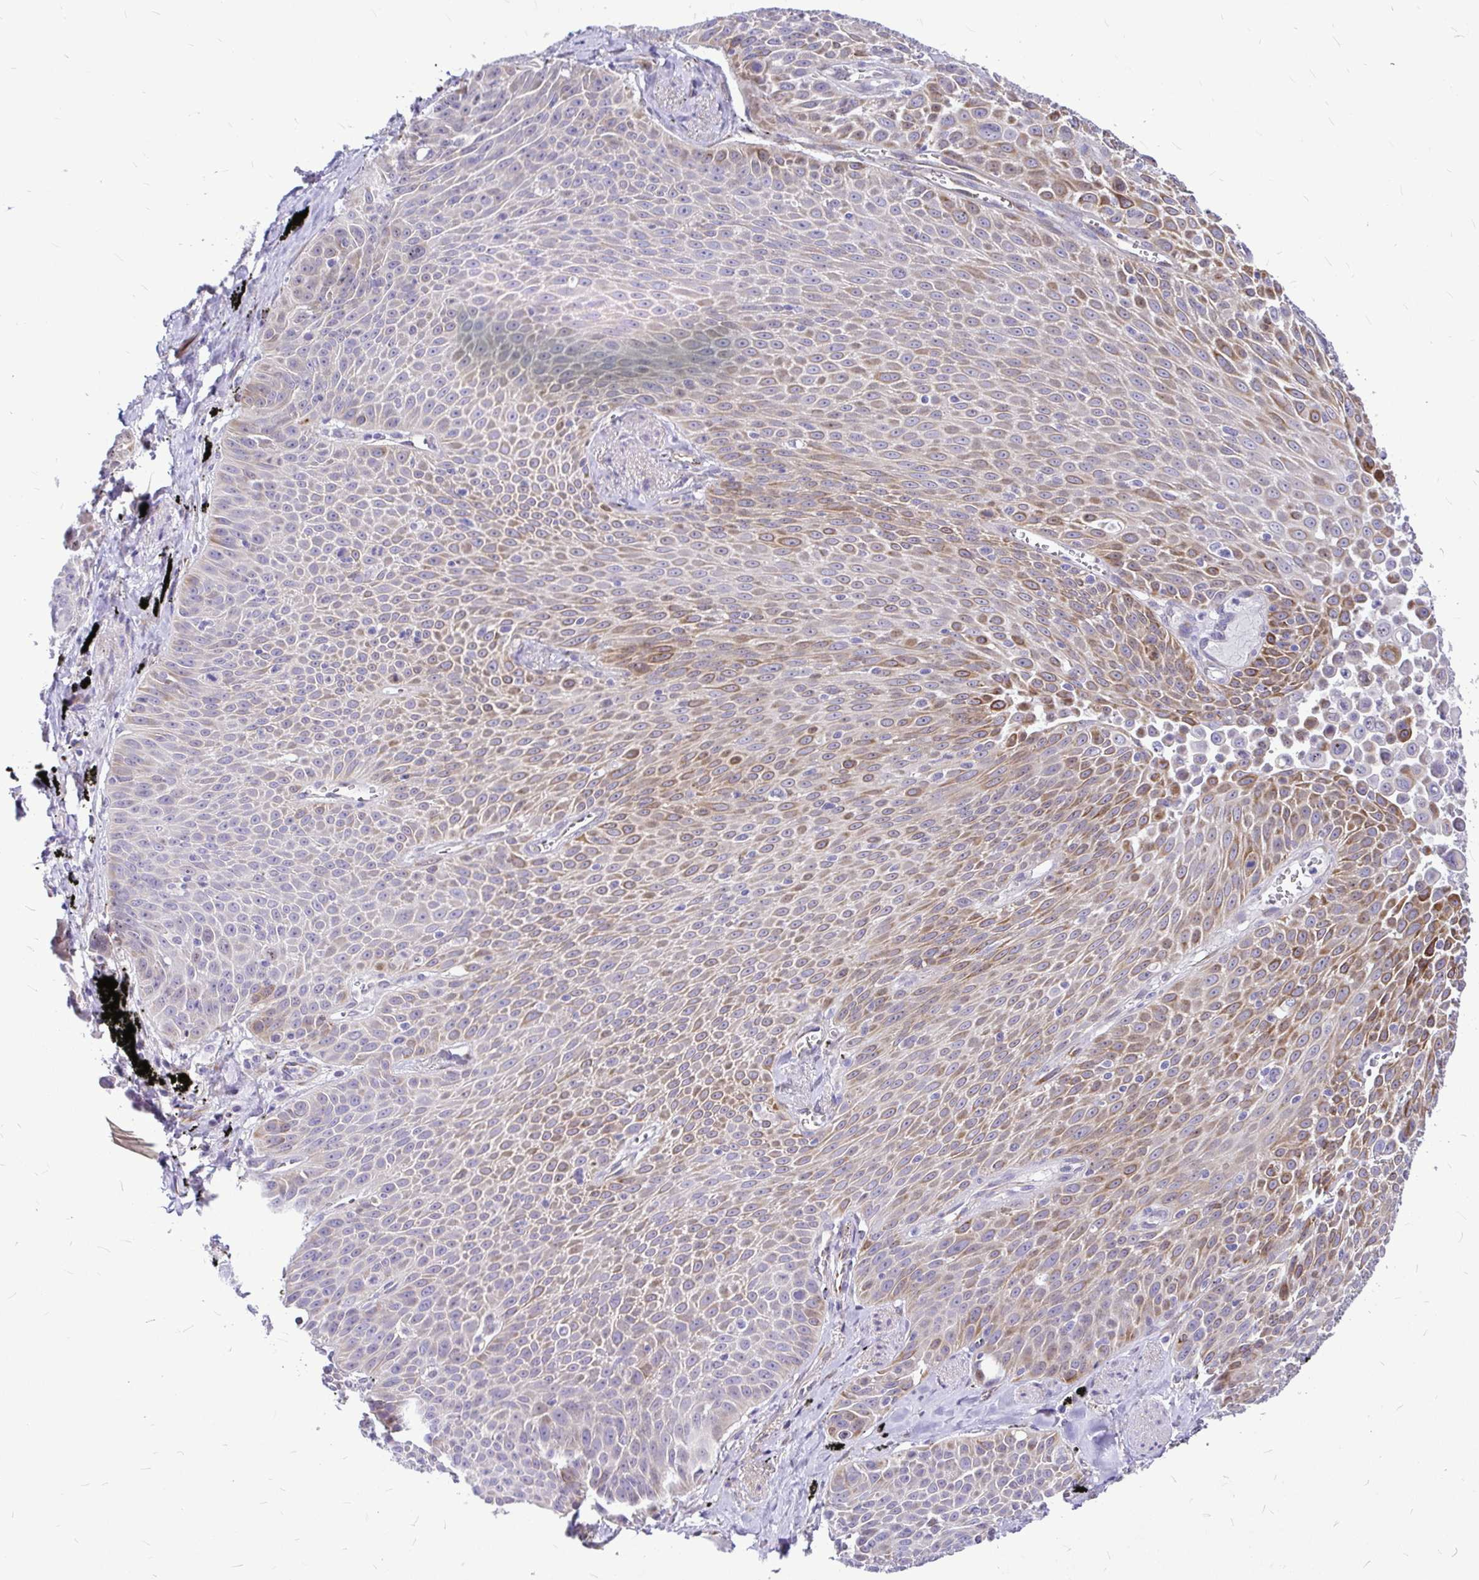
{"staining": {"intensity": "weak", "quantity": "25%-75%", "location": "cytoplasmic/membranous"}, "tissue": "lung cancer", "cell_type": "Tumor cells", "image_type": "cancer", "snomed": [{"axis": "morphology", "description": "Squamous cell carcinoma, NOS"}, {"axis": "morphology", "description": "Squamous cell carcinoma, metastatic, NOS"}, {"axis": "topography", "description": "Lymph node"}, {"axis": "topography", "description": "Lung"}], "caption": "Immunohistochemistry (IHC) histopathology image of neoplastic tissue: lung metastatic squamous cell carcinoma stained using immunohistochemistry shows low levels of weak protein expression localized specifically in the cytoplasmic/membranous of tumor cells, appearing as a cytoplasmic/membranous brown color.", "gene": "GABBR2", "patient": {"sex": "female", "age": 62}}